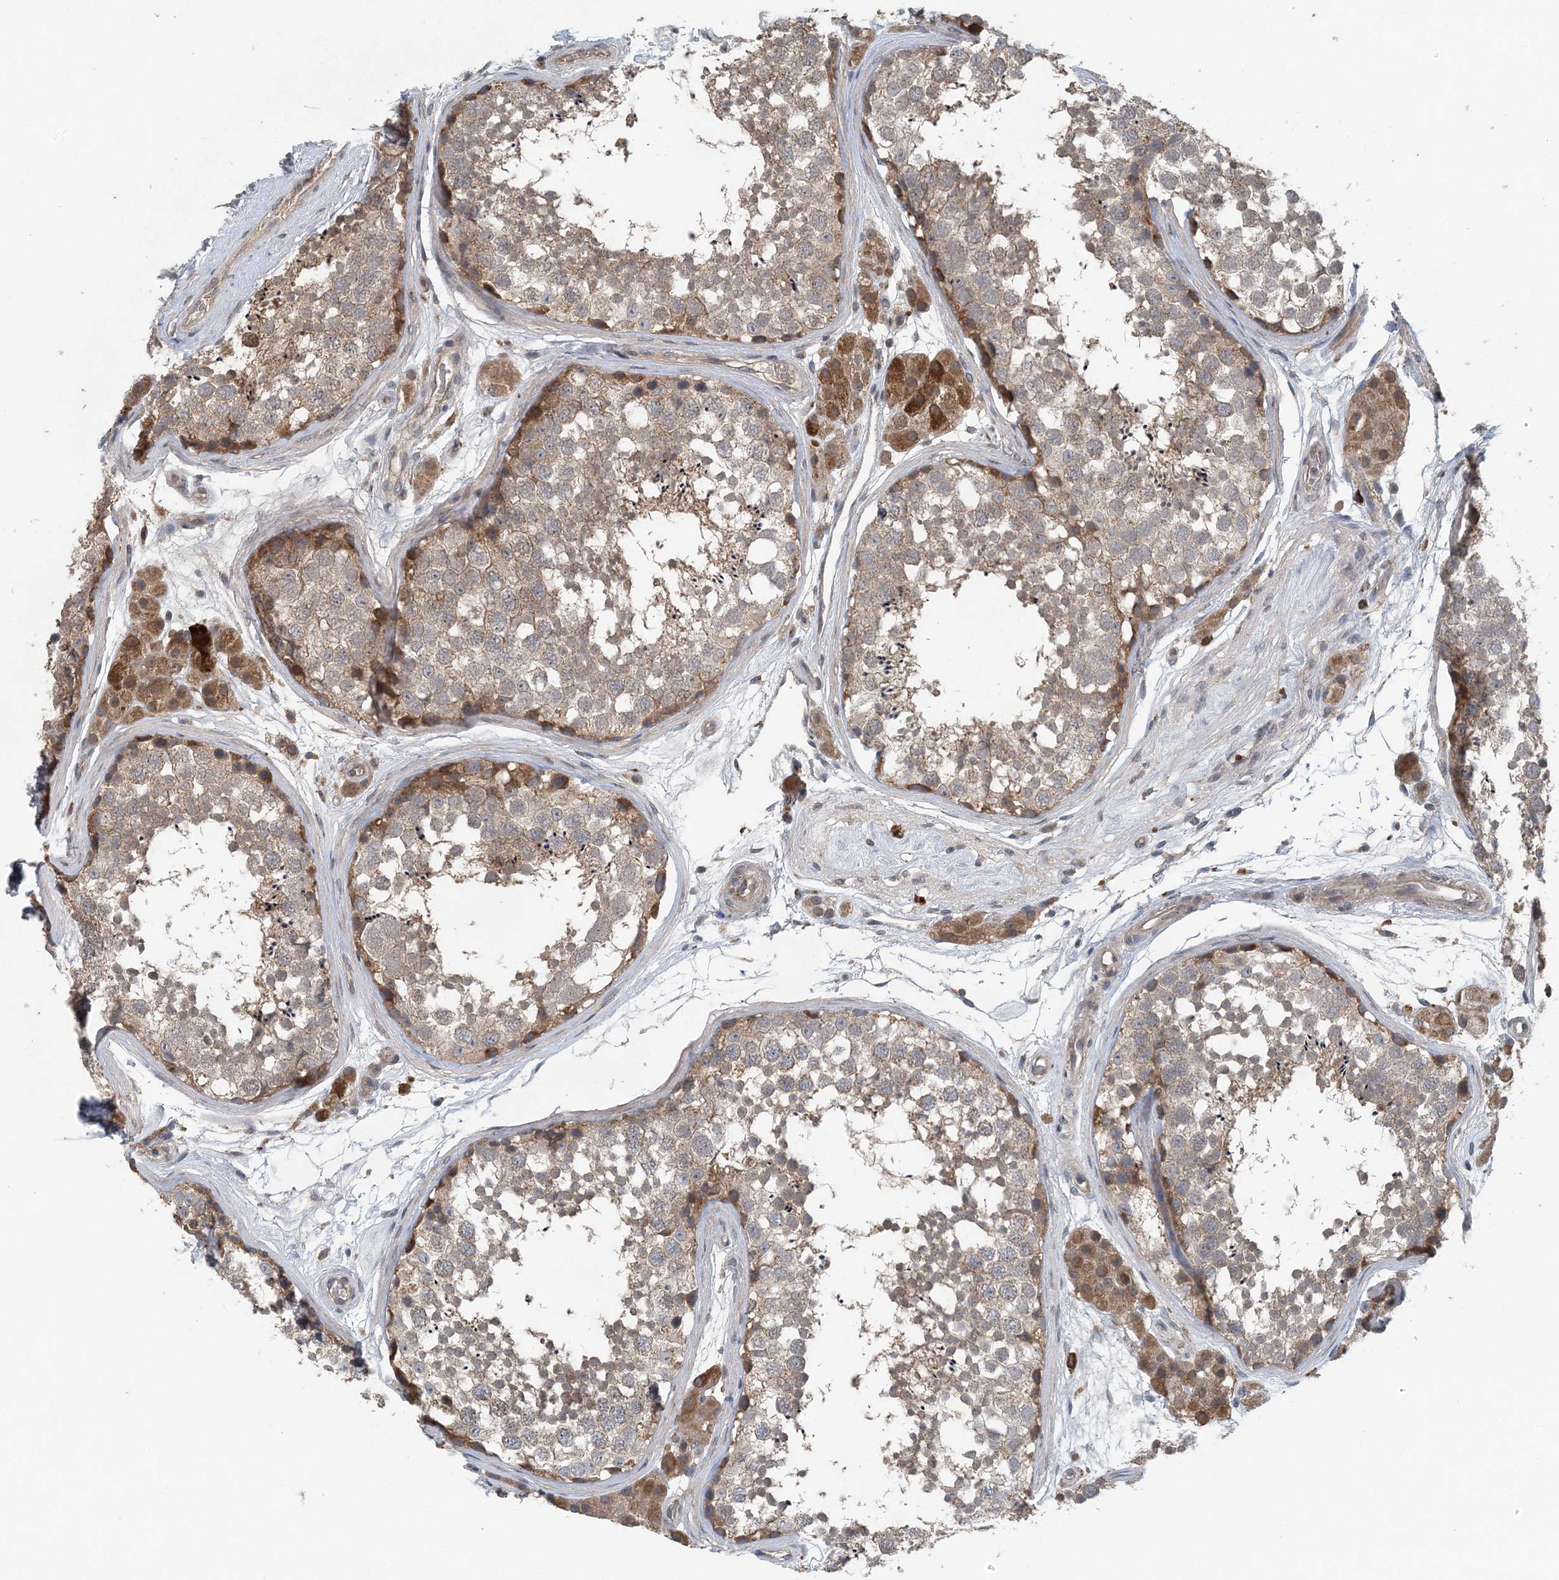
{"staining": {"intensity": "weak", "quantity": ">75%", "location": "cytoplasmic/membranous"}, "tissue": "testis", "cell_type": "Cells in seminiferous ducts", "image_type": "normal", "snomed": [{"axis": "morphology", "description": "Normal tissue, NOS"}, {"axis": "topography", "description": "Testis"}], "caption": "Immunohistochemistry (IHC) staining of benign testis, which reveals low levels of weak cytoplasmic/membranous positivity in approximately >75% of cells in seminiferous ducts indicating weak cytoplasmic/membranous protein staining. The staining was performed using DAB (brown) for protein detection and nuclei were counterstained in hematoxylin (blue).", "gene": "MYO9B", "patient": {"sex": "male", "age": 56}}